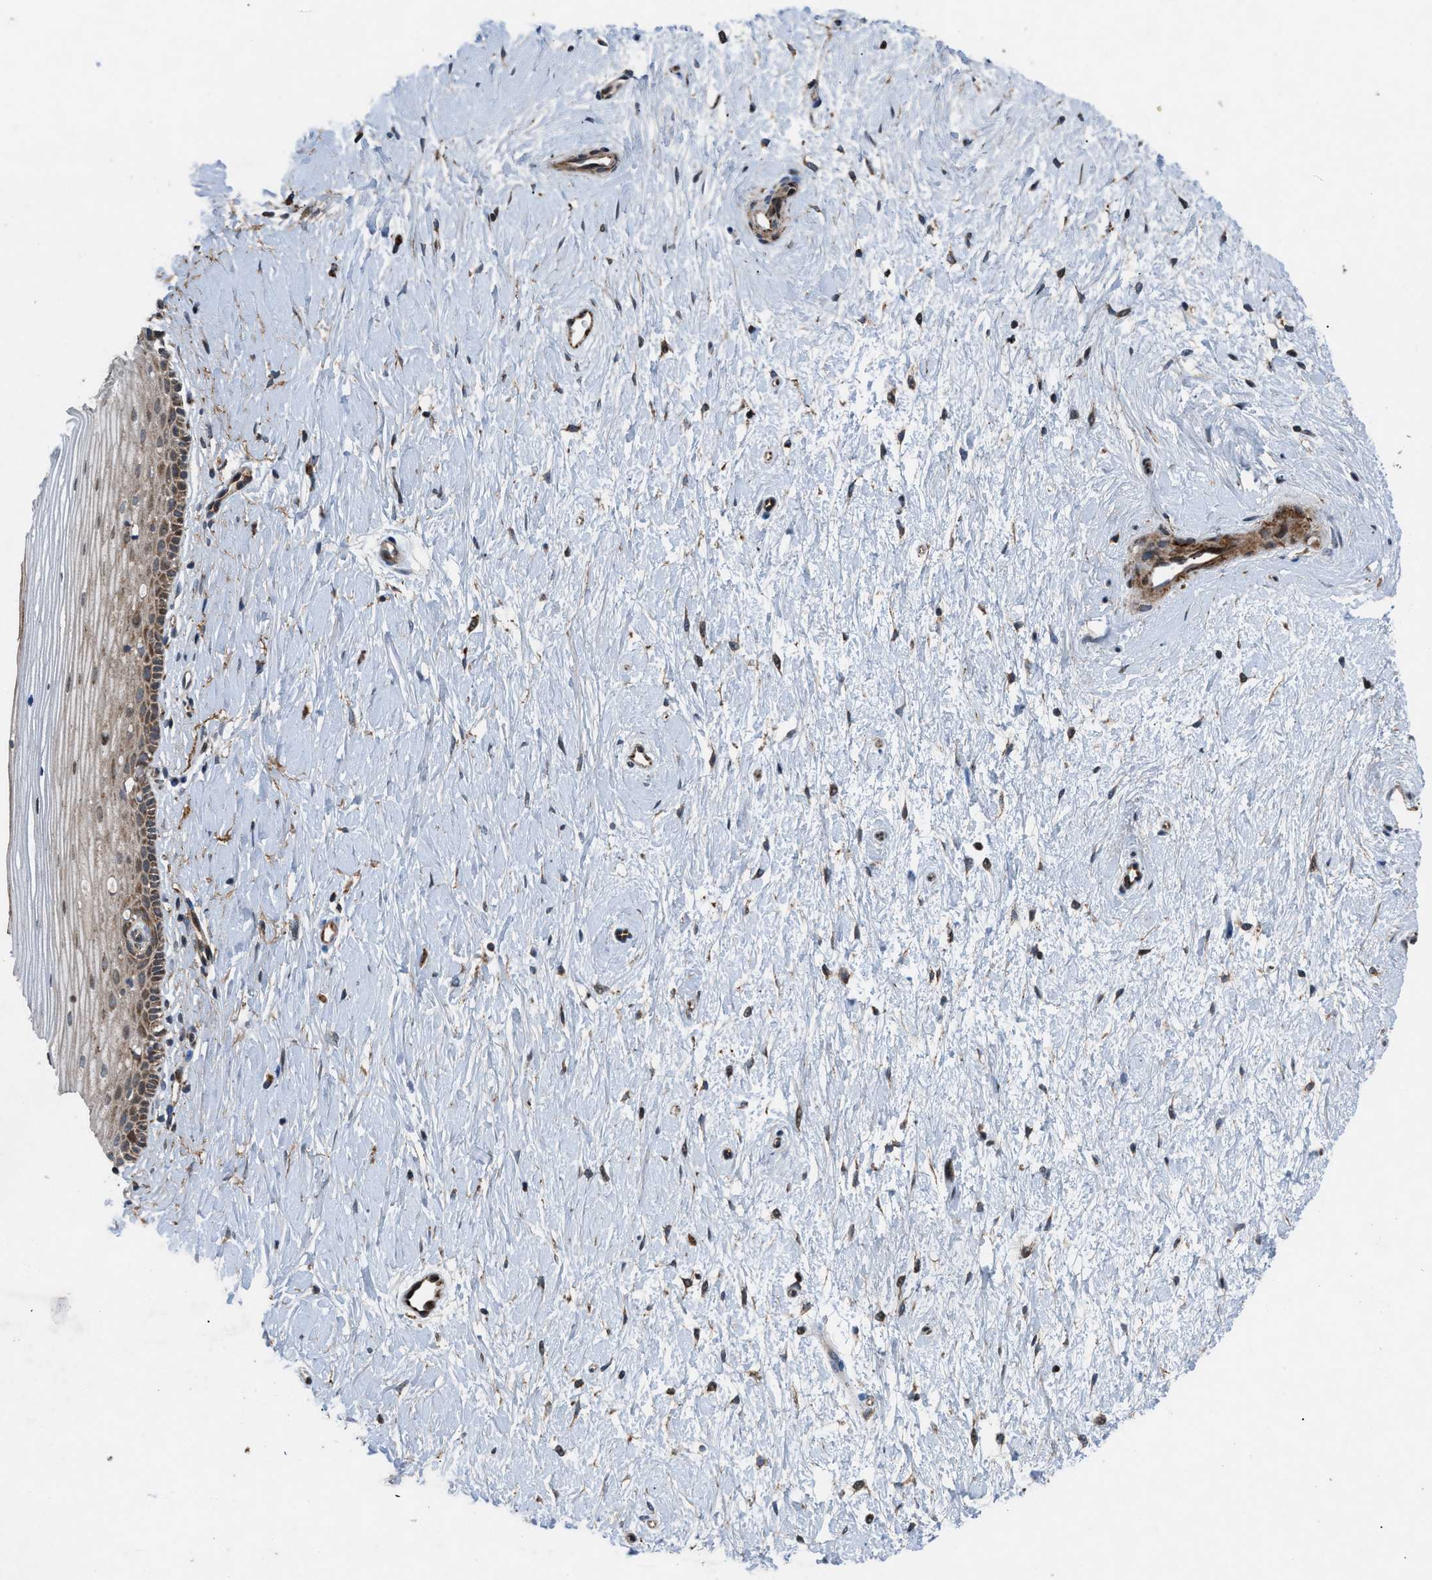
{"staining": {"intensity": "moderate", "quantity": ">75%", "location": "cytoplasmic/membranous"}, "tissue": "cervix", "cell_type": "Squamous epithelial cells", "image_type": "normal", "snomed": [{"axis": "morphology", "description": "Normal tissue, NOS"}, {"axis": "topography", "description": "Cervix"}], "caption": "Immunohistochemical staining of unremarkable human cervix demonstrates >75% levels of moderate cytoplasmic/membranous protein staining in approximately >75% of squamous epithelial cells.", "gene": "AP3M2", "patient": {"sex": "female", "age": 39}}